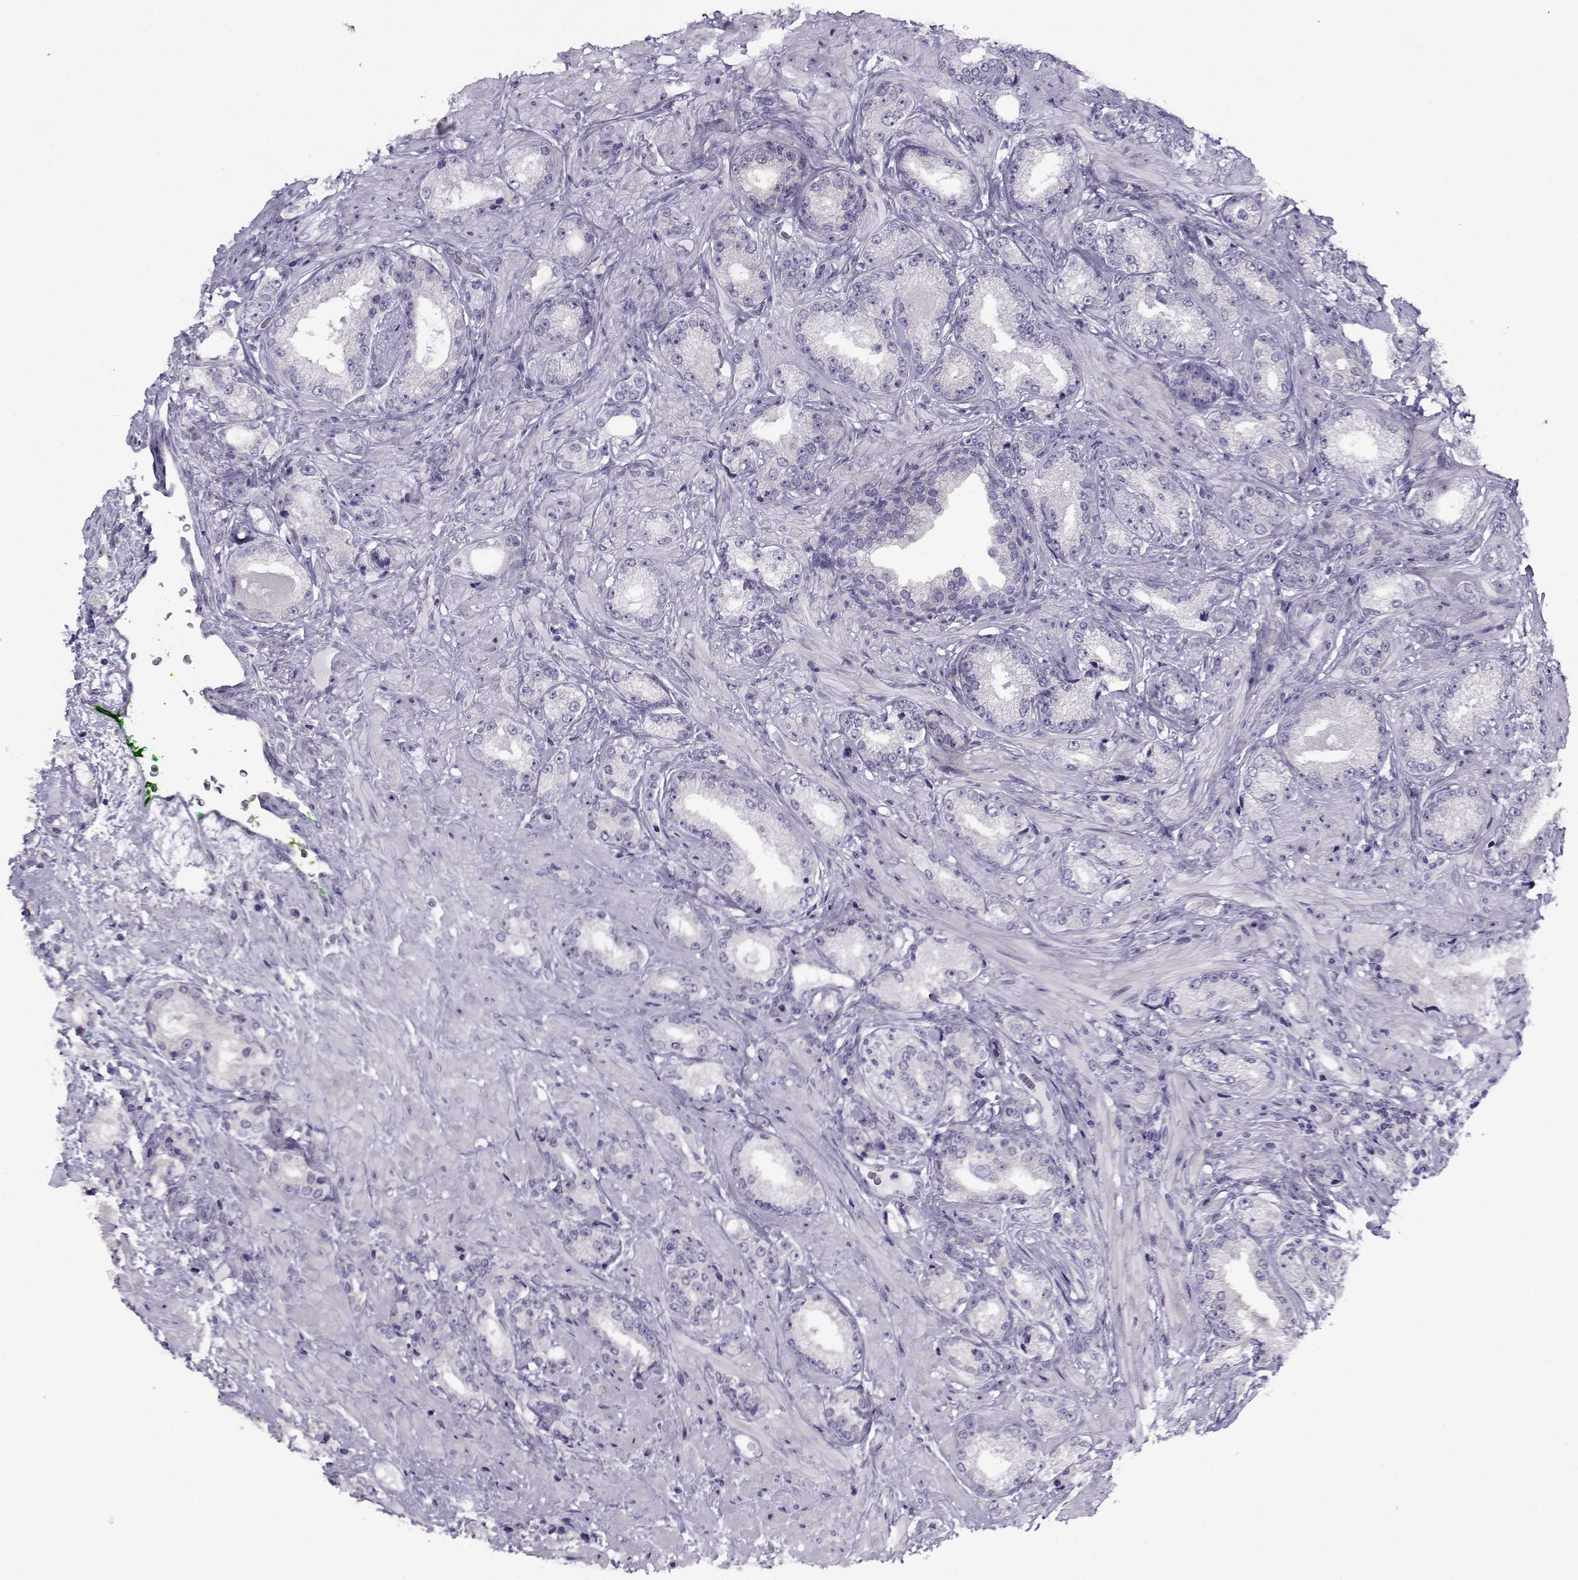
{"staining": {"intensity": "negative", "quantity": "none", "location": "none"}, "tissue": "prostate cancer", "cell_type": "Tumor cells", "image_type": "cancer", "snomed": [{"axis": "morphology", "description": "Adenocarcinoma, Low grade"}, {"axis": "topography", "description": "Prostate"}], "caption": "IHC photomicrograph of neoplastic tissue: prostate adenocarcinoma (low-grade) stained with DAB (3,3'-diaminobenzidine) displays no significant protein positivity in tumor cells.", "gene": "FEZF1", "patient": {"sex": "male", "age": 68}}